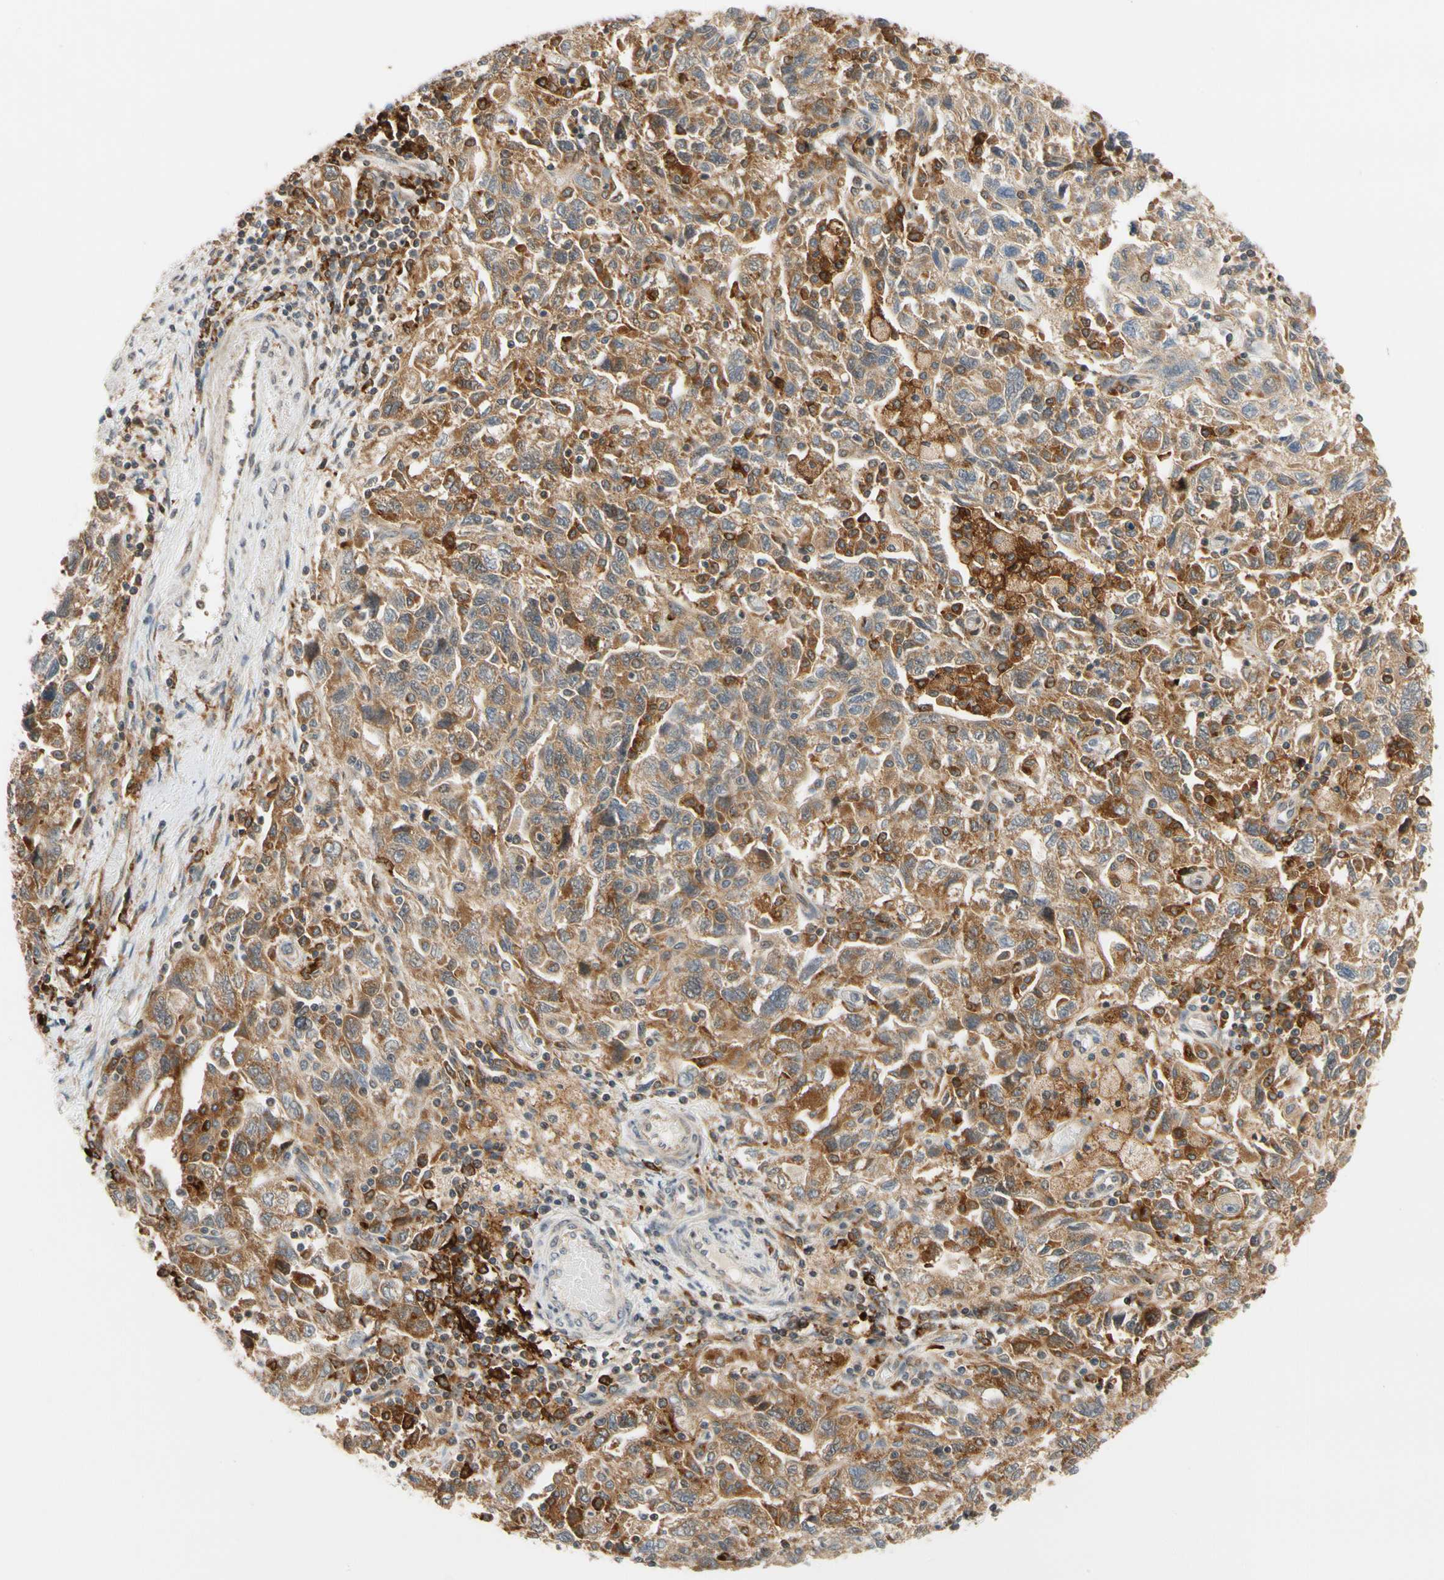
{"staining": {"intensity": "moderate", "quantity": ">75%", "location": "cytoplasmic/membranous"}, "tissue": "ovarian cancer", "cell_type": "Tumor cells", "image_type": "cancer", "snomed": [{"axis": "morphology", "description": "Carcinoma, NOS"}, {"axis": "morphology", "description": "Cystadenocarcinoma, serous, NOS"}, {"axis": "topography", "description": "Ovary"}], "caption": "Tumor cells reveal moderate cytoplasmic/membranous expression in about >75% of cells in ovarian cancer (serous cystadenocarcinoma).", "gene": "ANKHD1", "patient": {"sex": "female", "age": 69}}